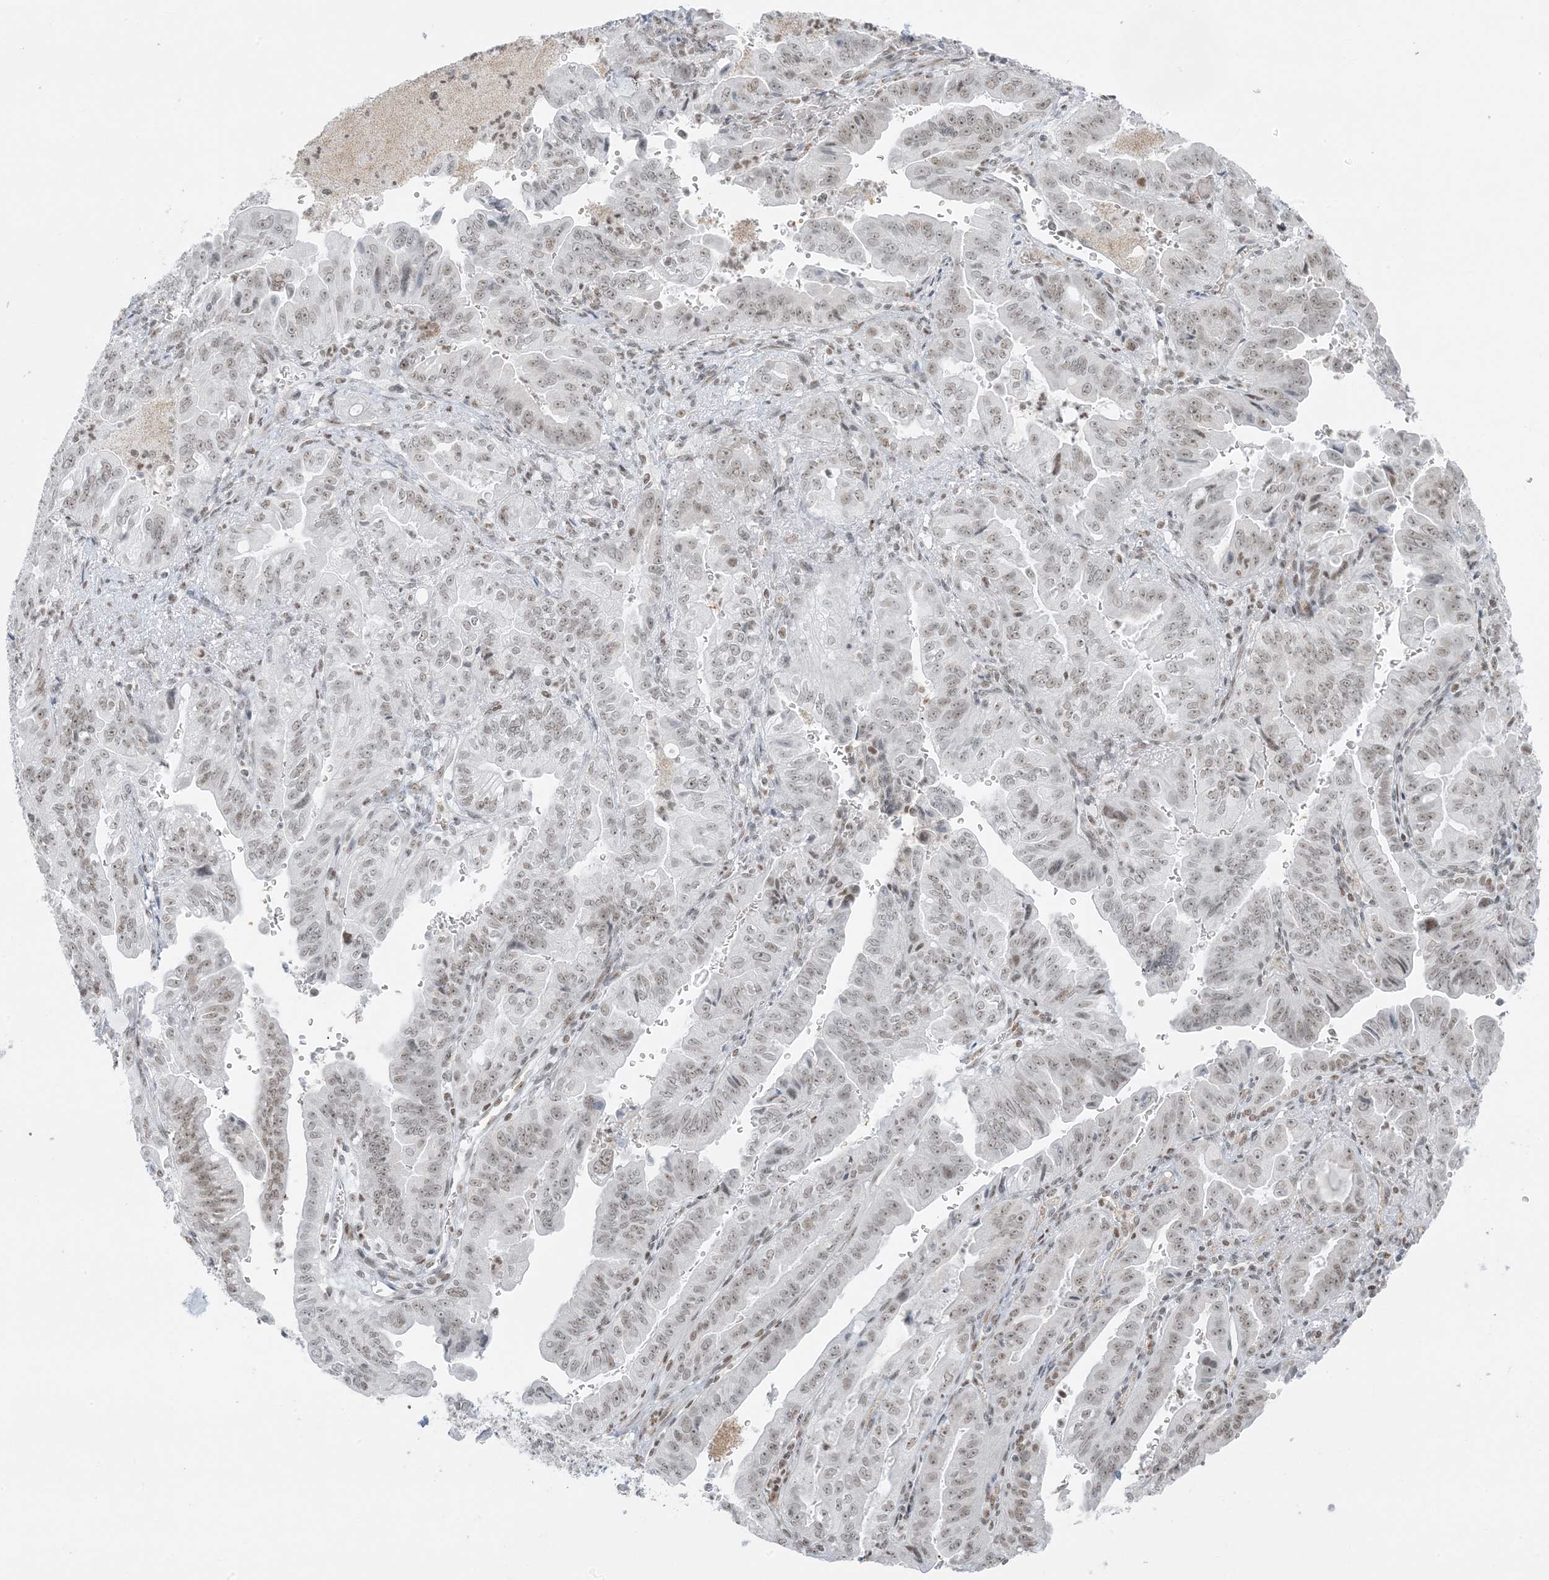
{"staining": {"intensity": "weak", "quantity": "25%-75%", "location": "nuclear"}, "tissue": "pancreatic cancer", "cell_type": "Tumor cells", "image_type": "cancer", "snomed": [{"axis": "morphology", "description": "Adenocarcinoma, NOS"}, {"axis": "topography", "description": "Pancreas"}], "caption": "Immunohistochemistry of human pancreatic cancer shows low levels of weak nuclear positivity in about 25%-75% of tumor cells.", "gene": "ZNF787", "patient": {"sex": "male", "age": 70}}